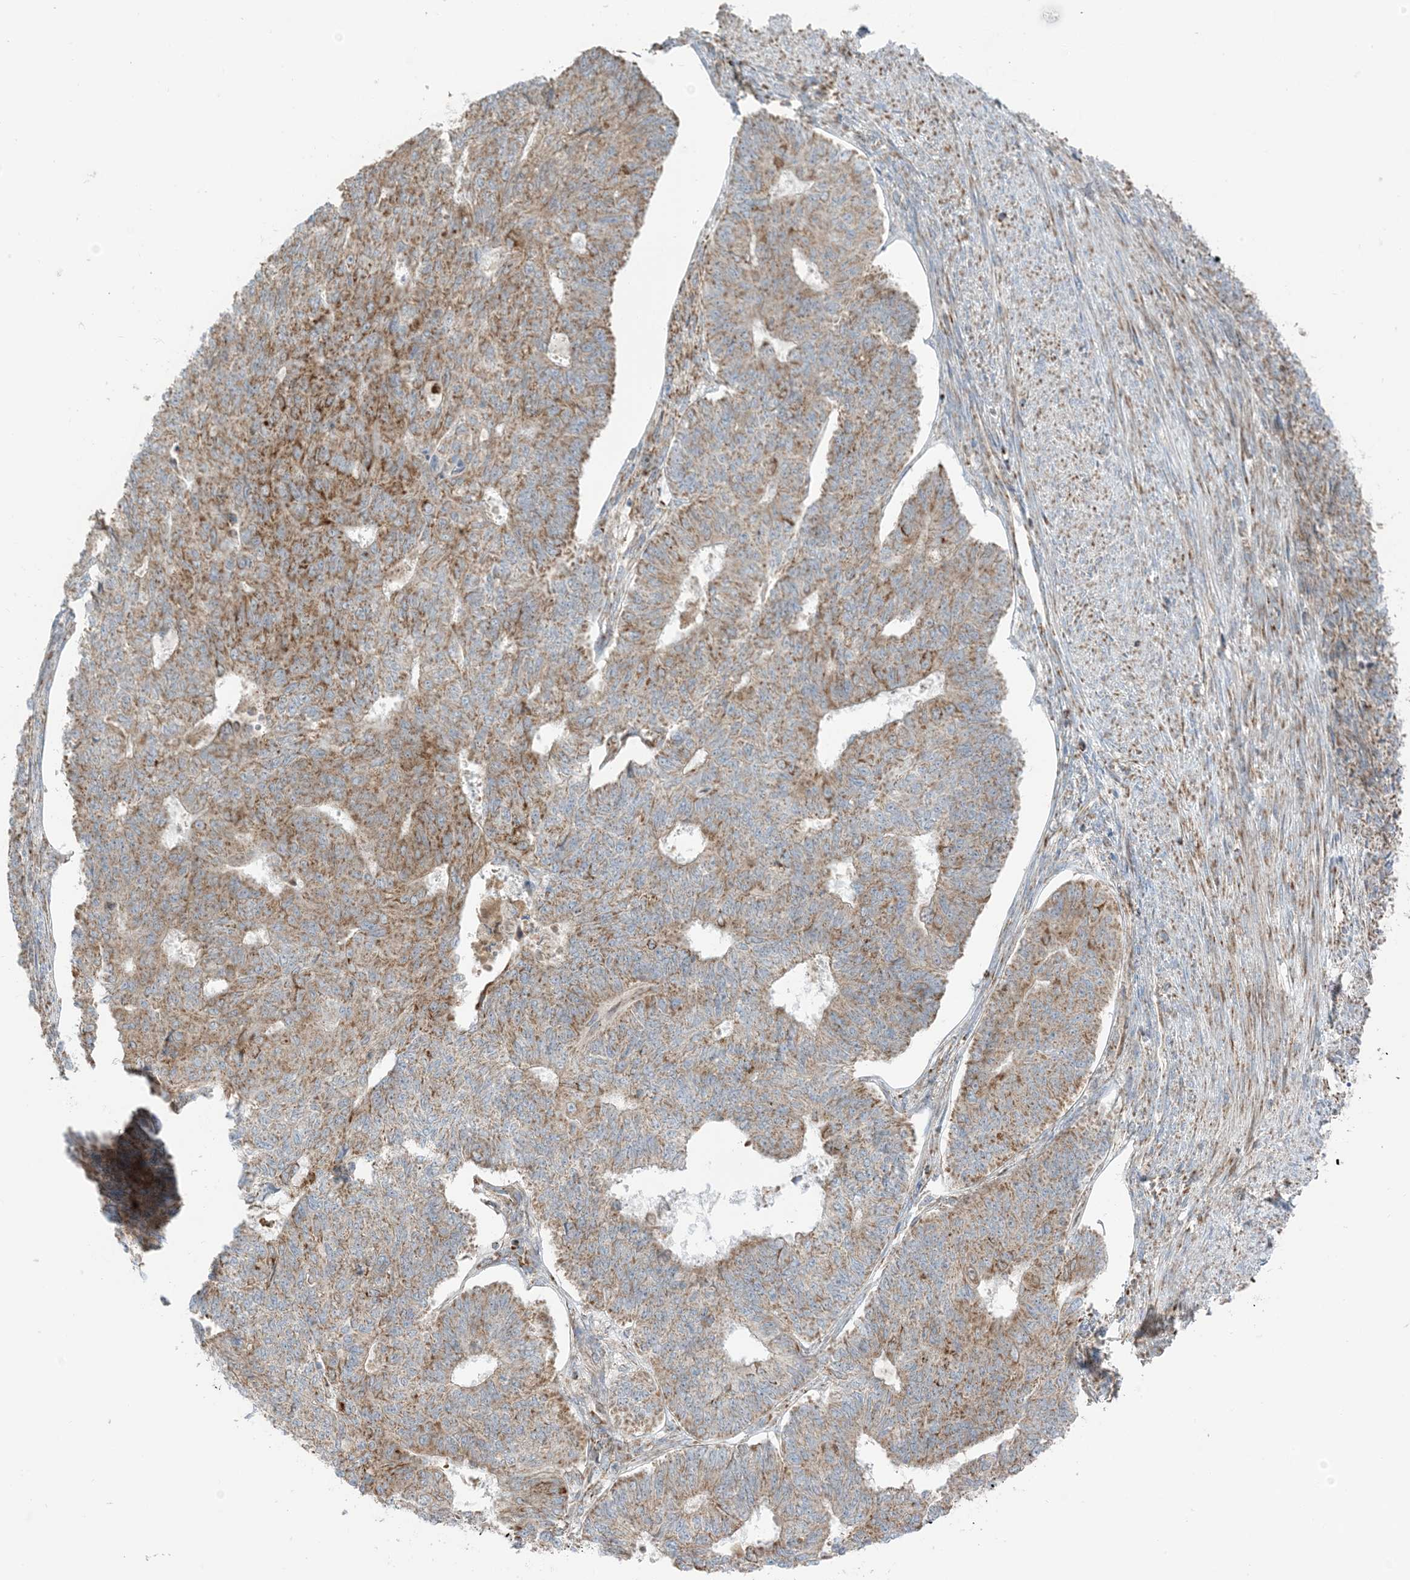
{"staining": {"intensity": "moderate", "quantity": ">75%", "location": "cytoplasmic/membranous"}, "tissue": "endometrial cancer", "cell_type": "Tumor cells", "image_type": "cancer", "snomed": [{"axis": "morphology", "description": "Adenocarcinoma, NOS"}, {"axis": "topography", "description": "Endometrium"}], "caption": "Moderate cytoplasmic/membranous protein staining is appreciated in approximately >75% of tumor cells in adenocarcinoma (endometrial).", "gene": "SLC25A12", "patient": {"sex": "female", "age": 32}}